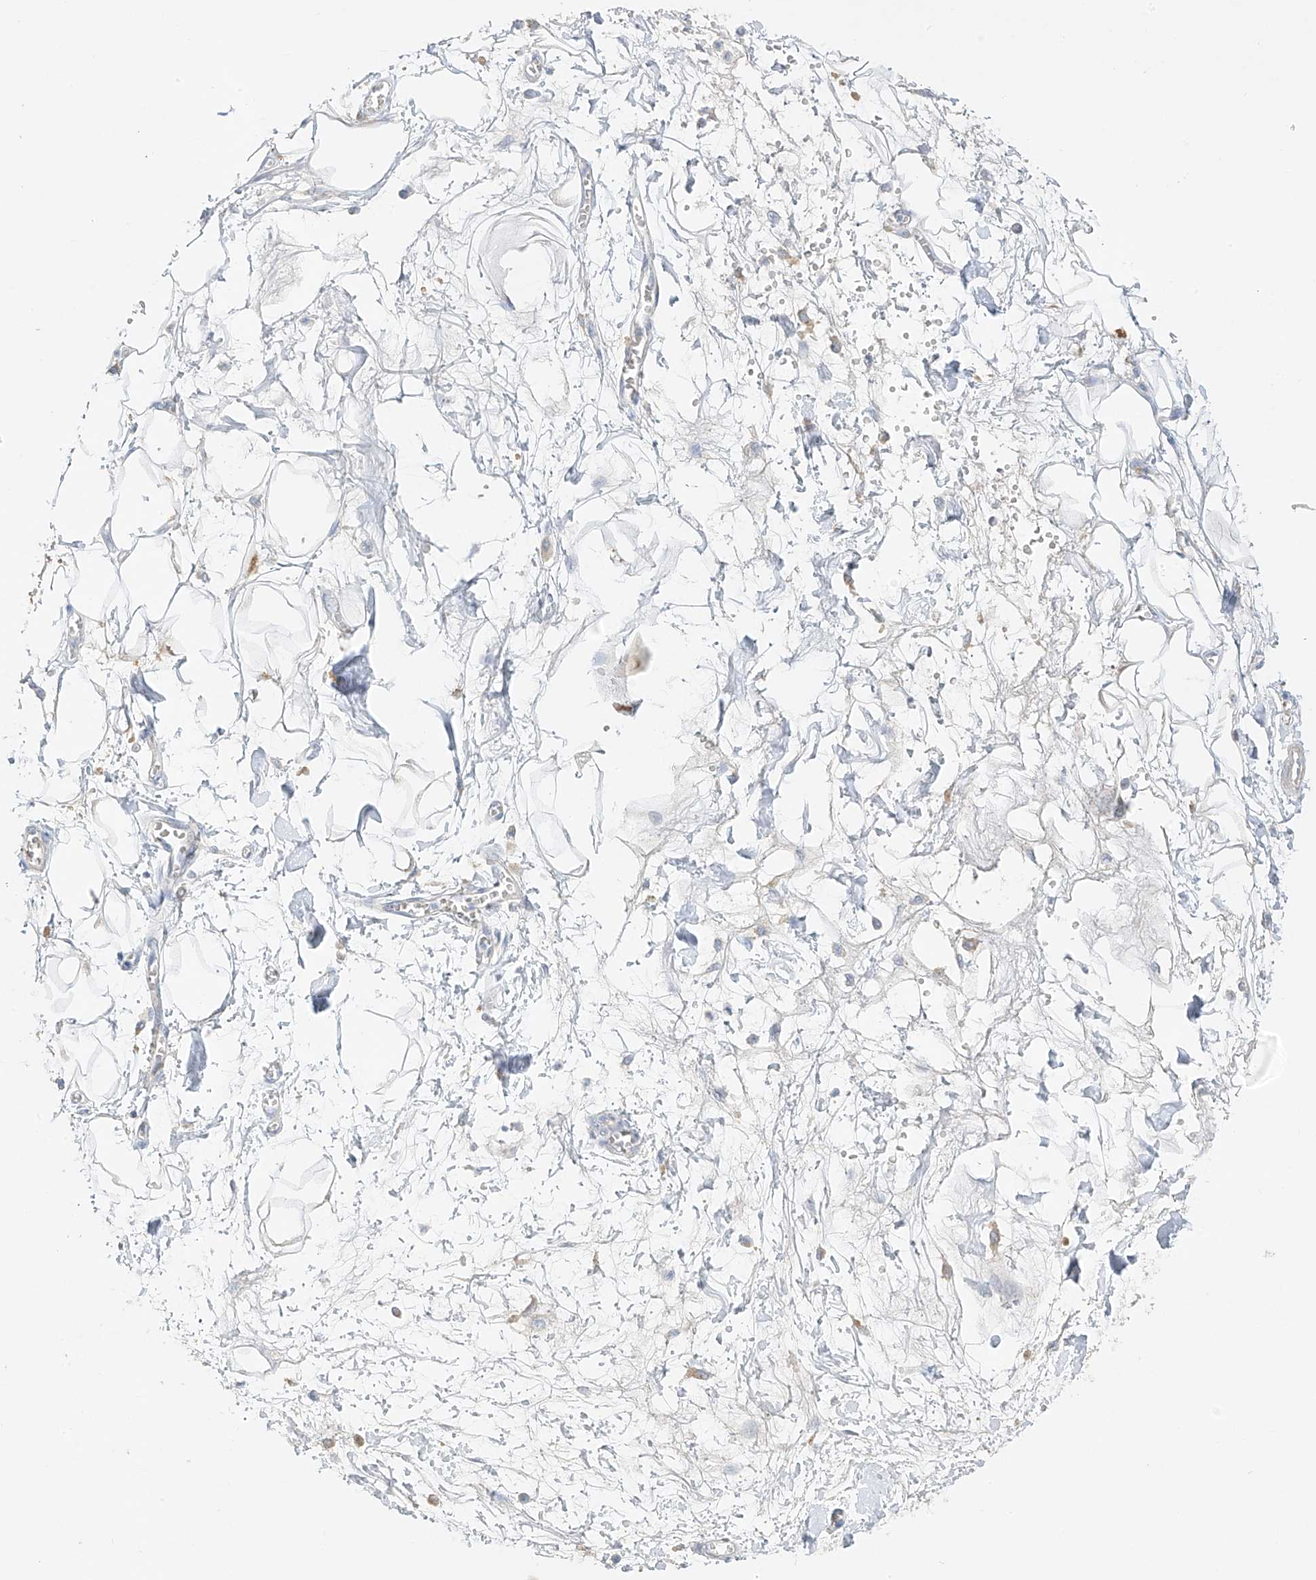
{"staining": {"intensity": "negative", "quantity": "none", "location": "none"}, "tissue": "adipose tissue", "cell_type": "Adipocytes", "image_type": "normal", "snomed": [{"axis": "morphology", "description": "Normal tissue, NOS"}, {"axis": "morphology", "description": "Adenocarcinoma, NOS"}, {"axis": "topography", "description": "Pancreas"}, {"axis": "topography", "description": "Peripheral nerve tissue"}], "caption": "The immunohistochemistry (IHC) histopathology image has no significant positivity in adipocytes of adipose tissue. The staining was performed using DAB to visualize the protein expression in brown, while the nuclei were stained in blue with hematoxylin (Magnification: 20x).", "gene": "PRSS12", "patient": {"sex": "male", "age": 59}}